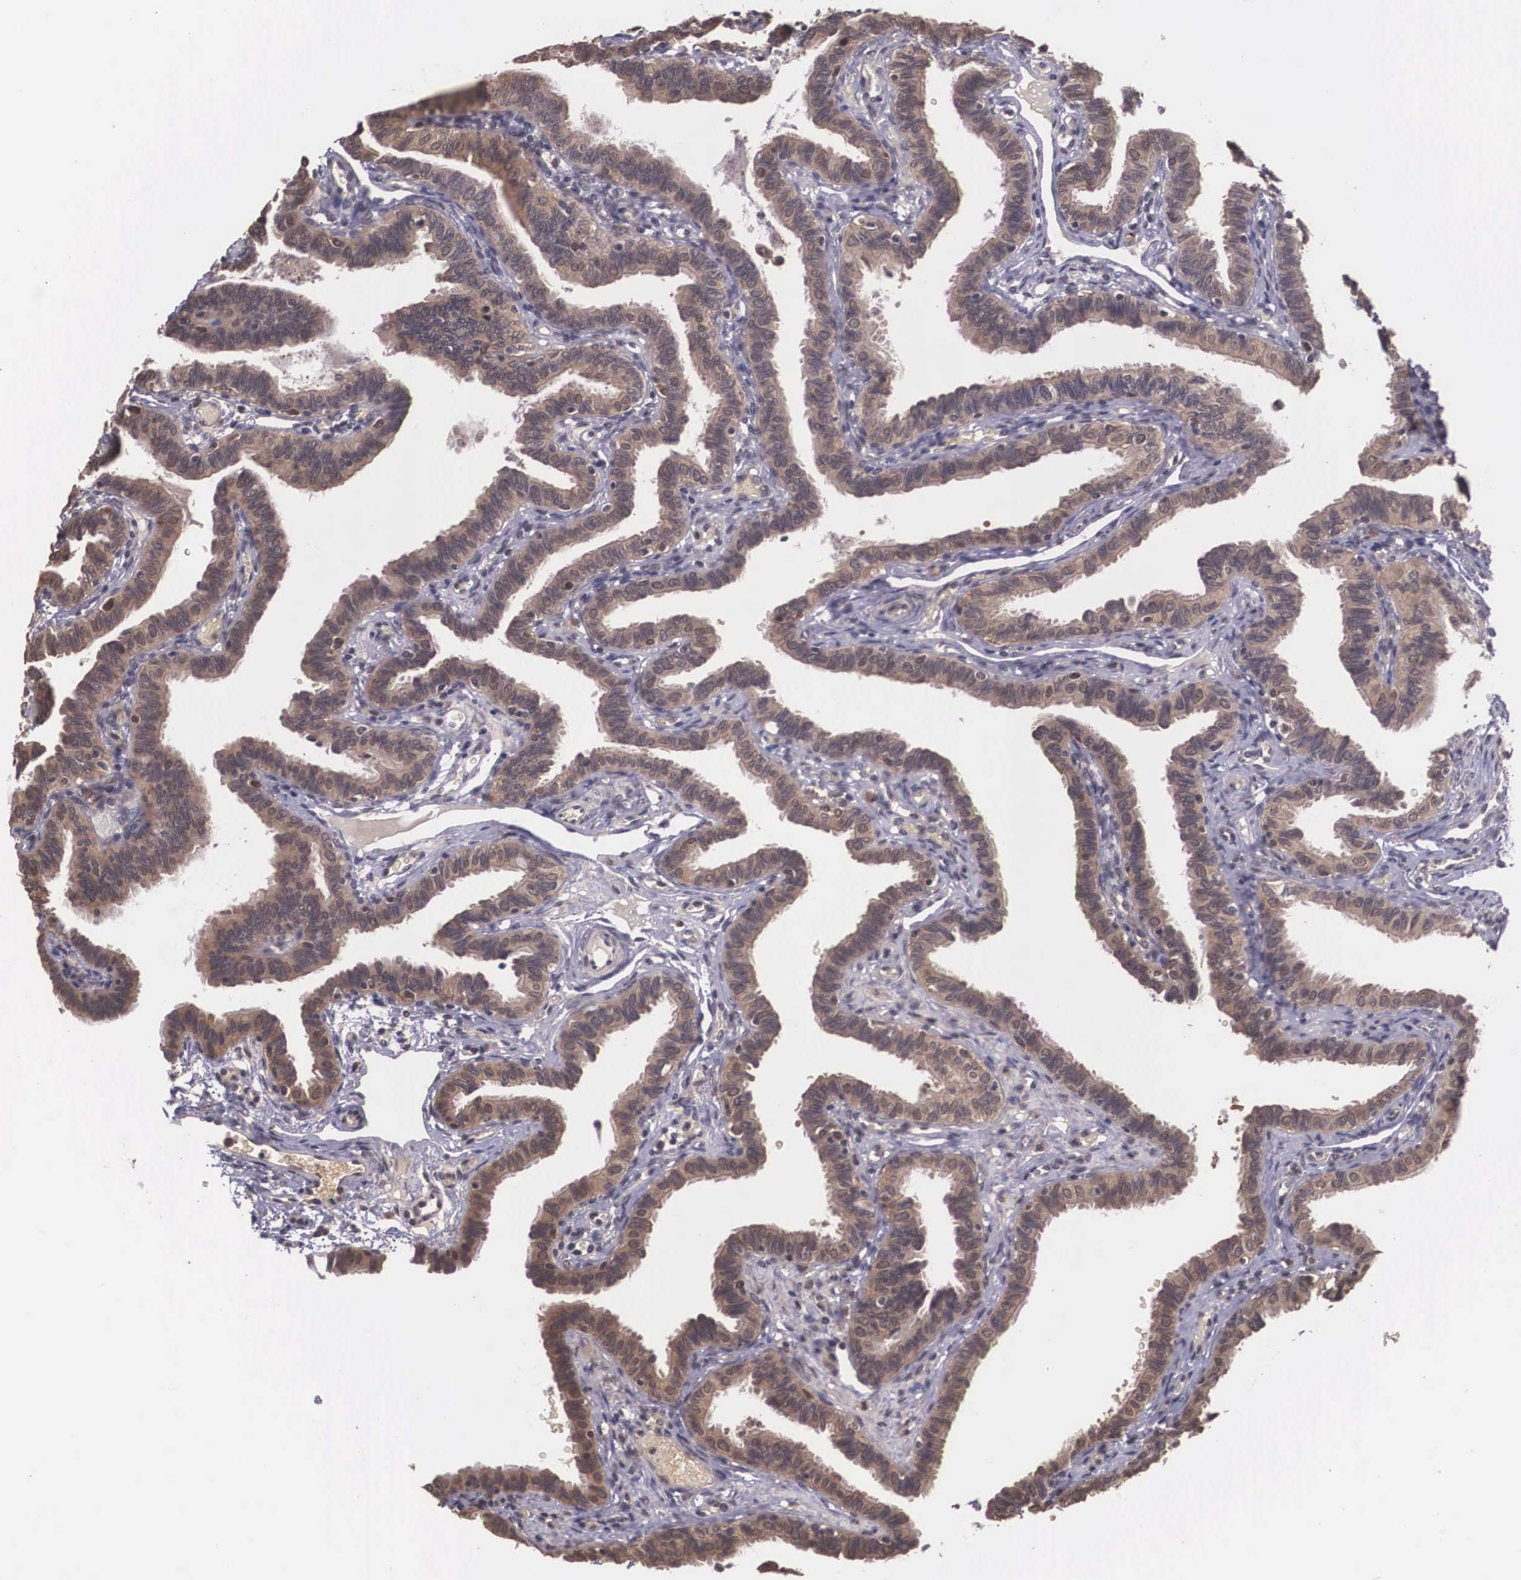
{"staining": {"intensity": "weak", "quantity": ">75%", "location": "cytoplasmic/membranous"}, "tissue": "fallopian tube", "cell_type": "Glandular cells", "image_type": "normal", "snomed": [{"axis": "morphology", "description": "Normal tissue, NOS"}, {"axis": "topography", "description": "Fallopian tube"}], "caption": "A high-resolution image shows immunohistochemistry staining of normal fallopian tube, which shows weak cytoplasmic/membranous expression in approximately >75% of glandular cells.", "gene": "VASH1", "patient": {"sex": "female", "age": 38}}